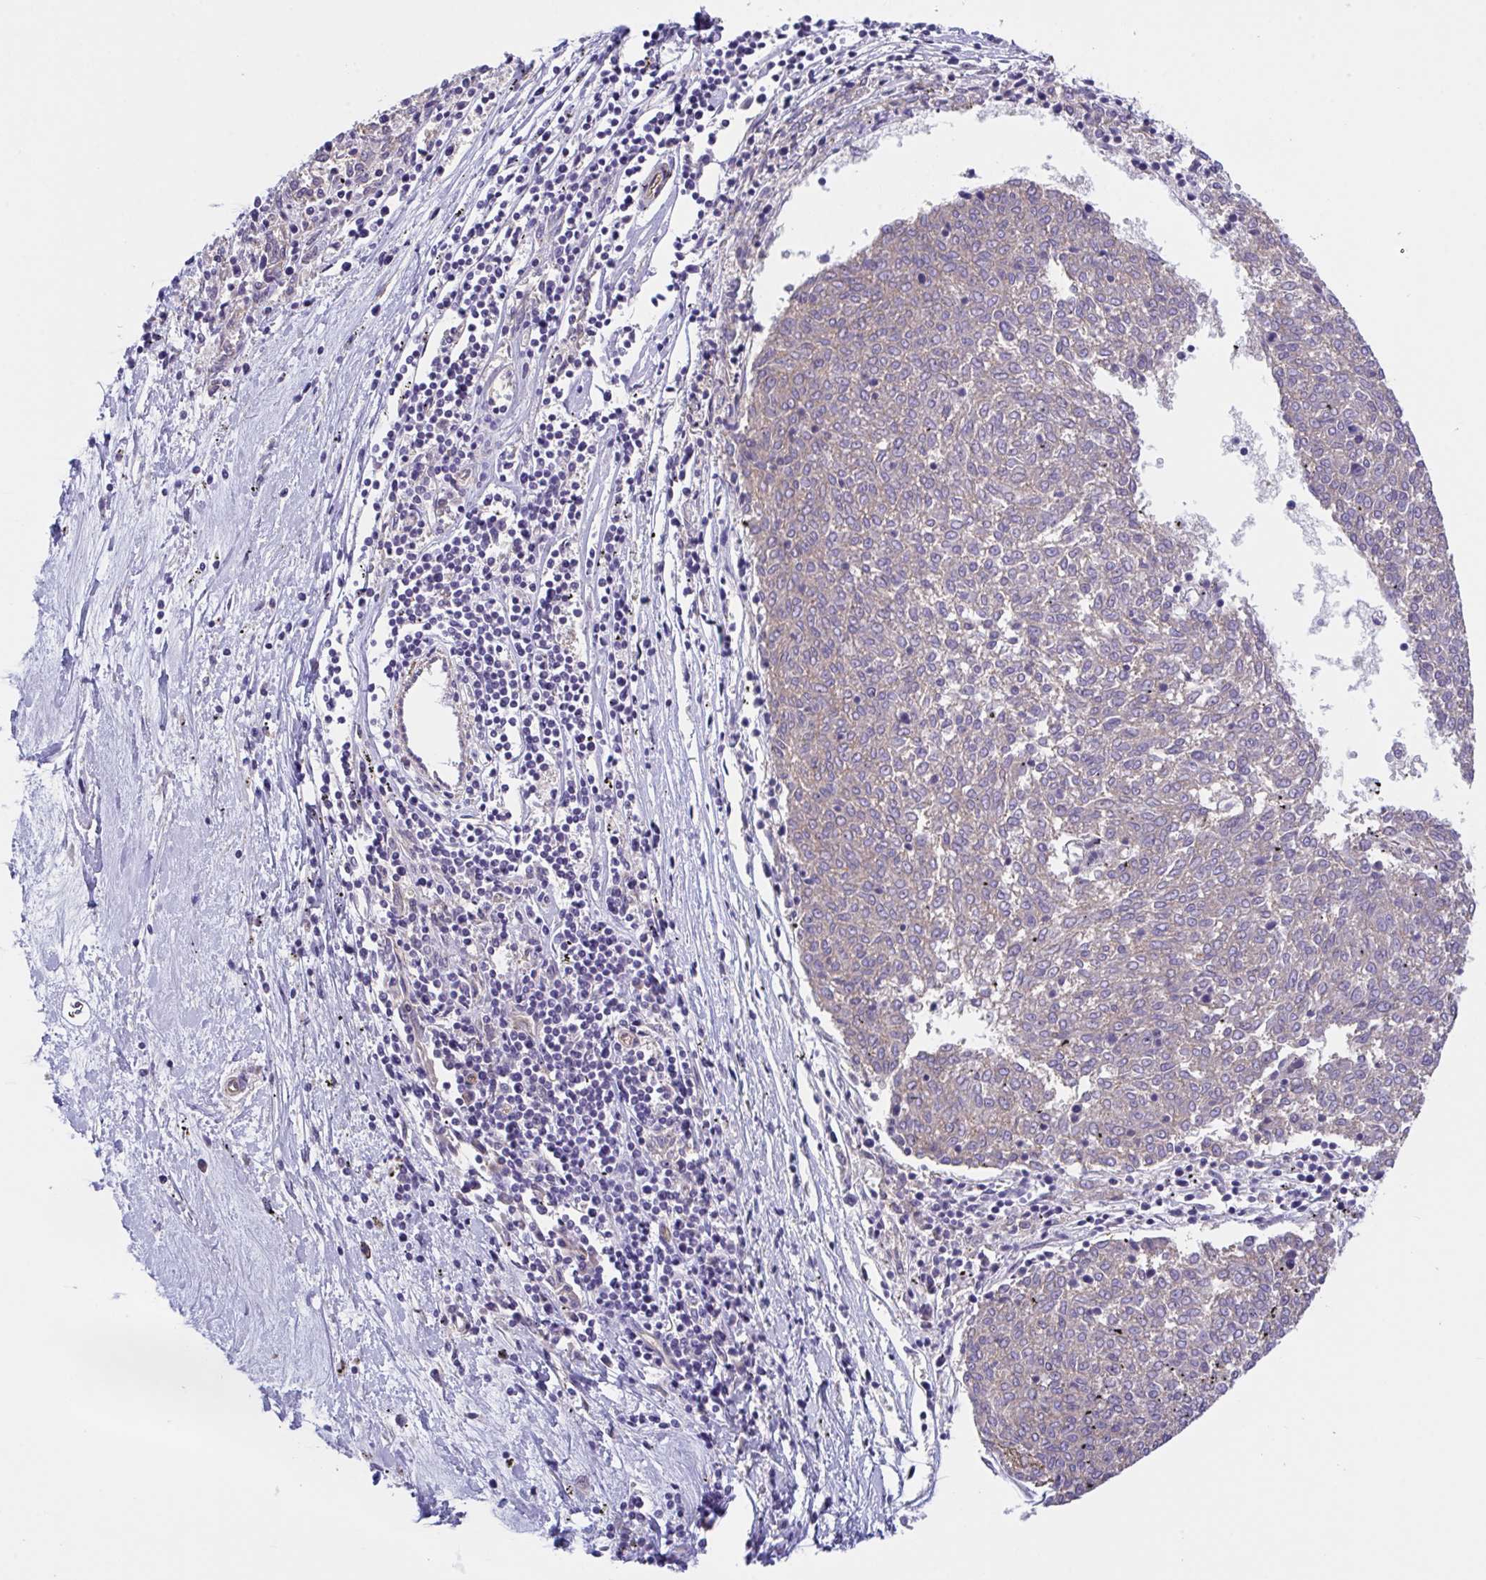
{"staining": {"intensity": "weak", "quantity": "<25%", "location": "cytoplasmic/membranous"}, "tissue": "melanoma", "cell_type": "Tumor cells", "image_type": "cancer", "snomed": [{"axis": "morphology", "description": "Malignant melanoma, NOS"}, {"axis": "topography", "description": "Skin"}], "caption": "Tumor cells are negative for protein expression in human malignant melanoma.", "gene": "RHOXF1", "patient": {"sex": "female", "age": 72}}